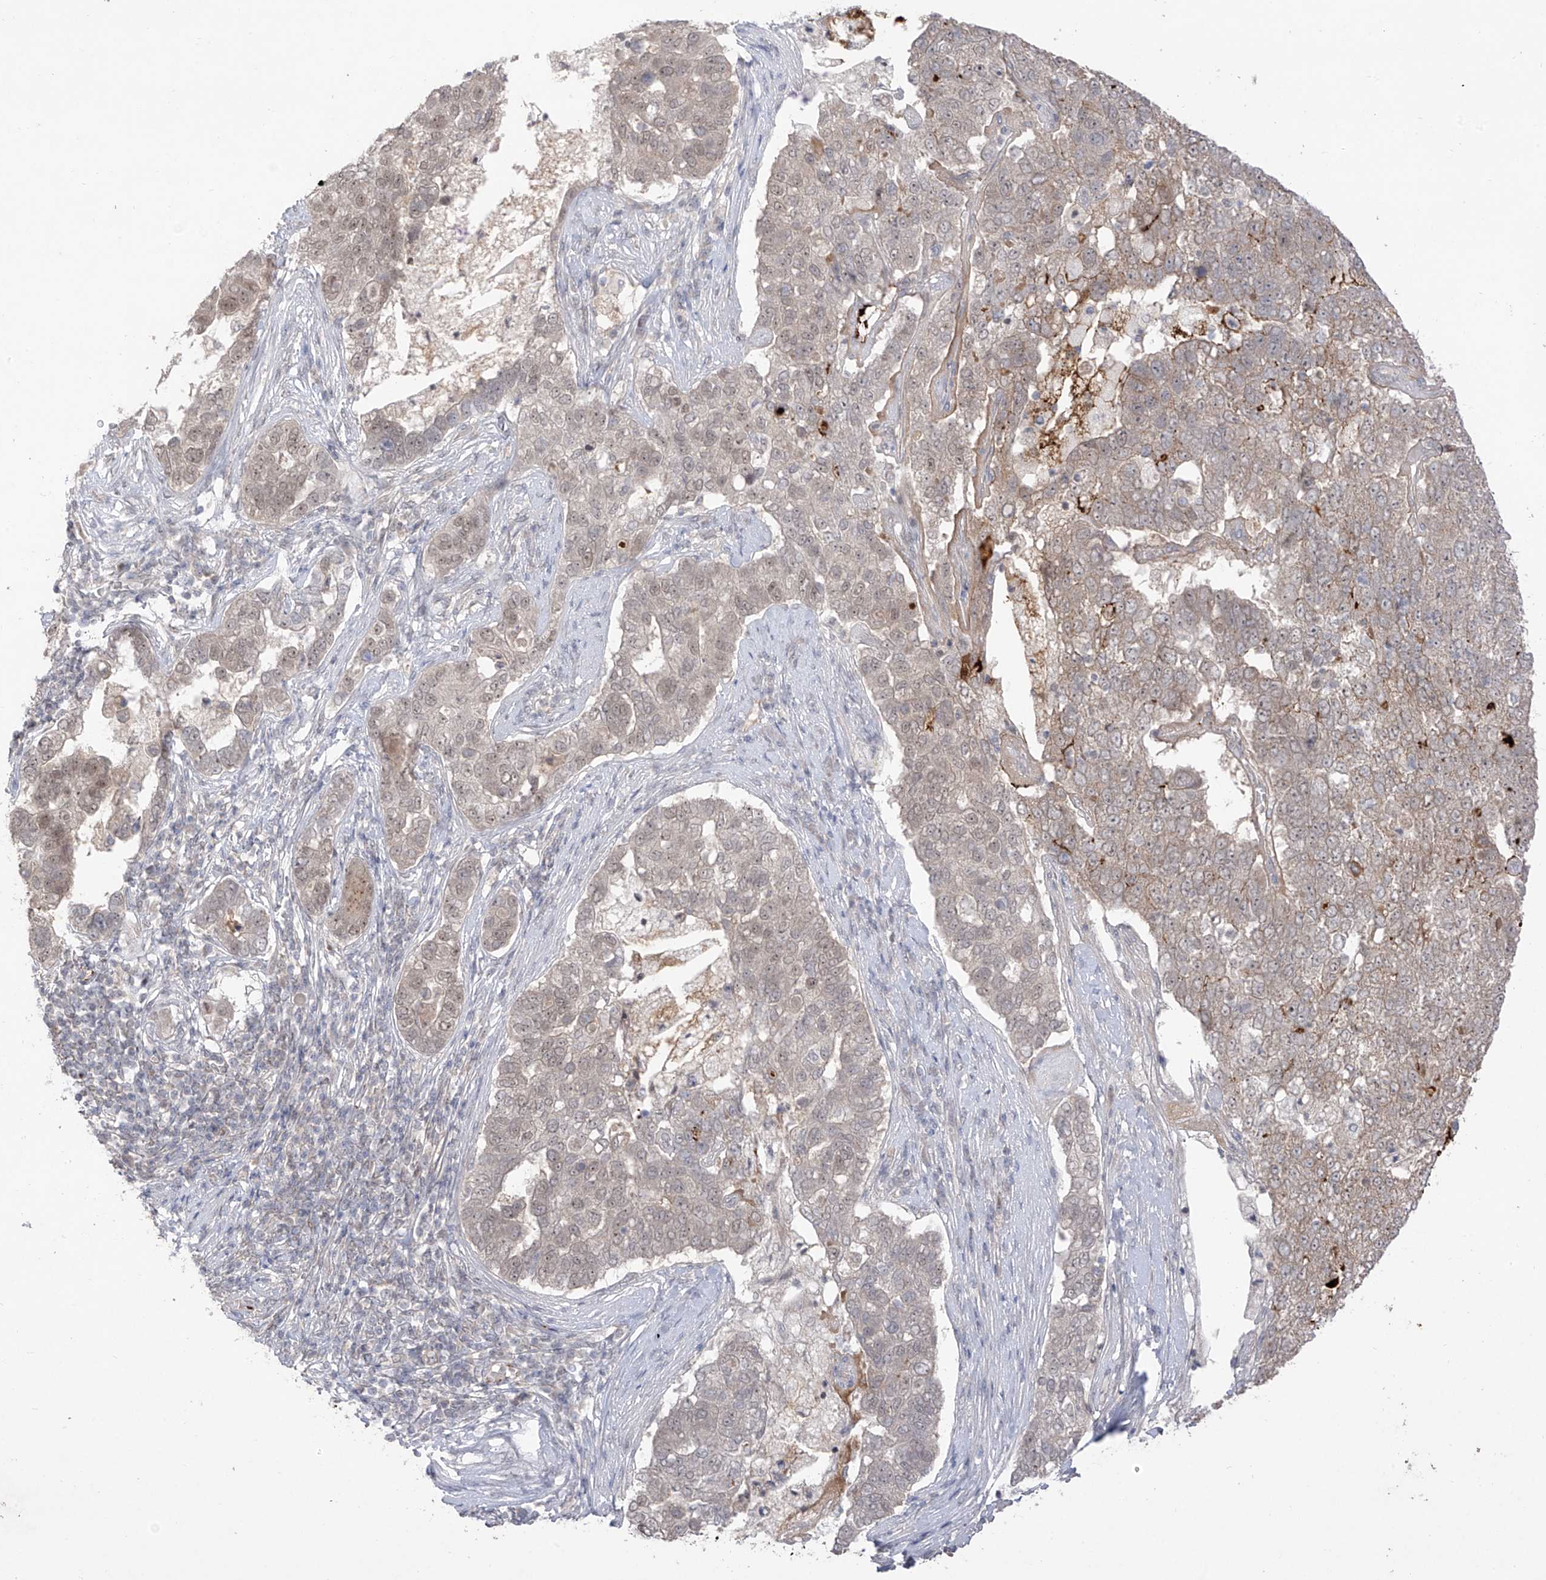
{"staining": {"intensity": "weak", "quantity": "25%-75%", "location": "cytoplasmic/membranous,nuclear"}, "tissue": "pancreatic cancer", "cell_type": "Tumor cells", "image_type": "cancer", "snomed": [{"axis": "morphology", "description": "Adenocarcinoma, NOS"}, {"axis": "topography", "description": "Pancreas"}], "caption": "Human pancreatic adenocarcinoma stained for a protein (brown) displays weak cytoplasmic/membranous and nuclear positive positivity in approximately 25%-75% of tumor cells.", "gene": "OGT", "patient": {"sex": "female", "age": 61}}